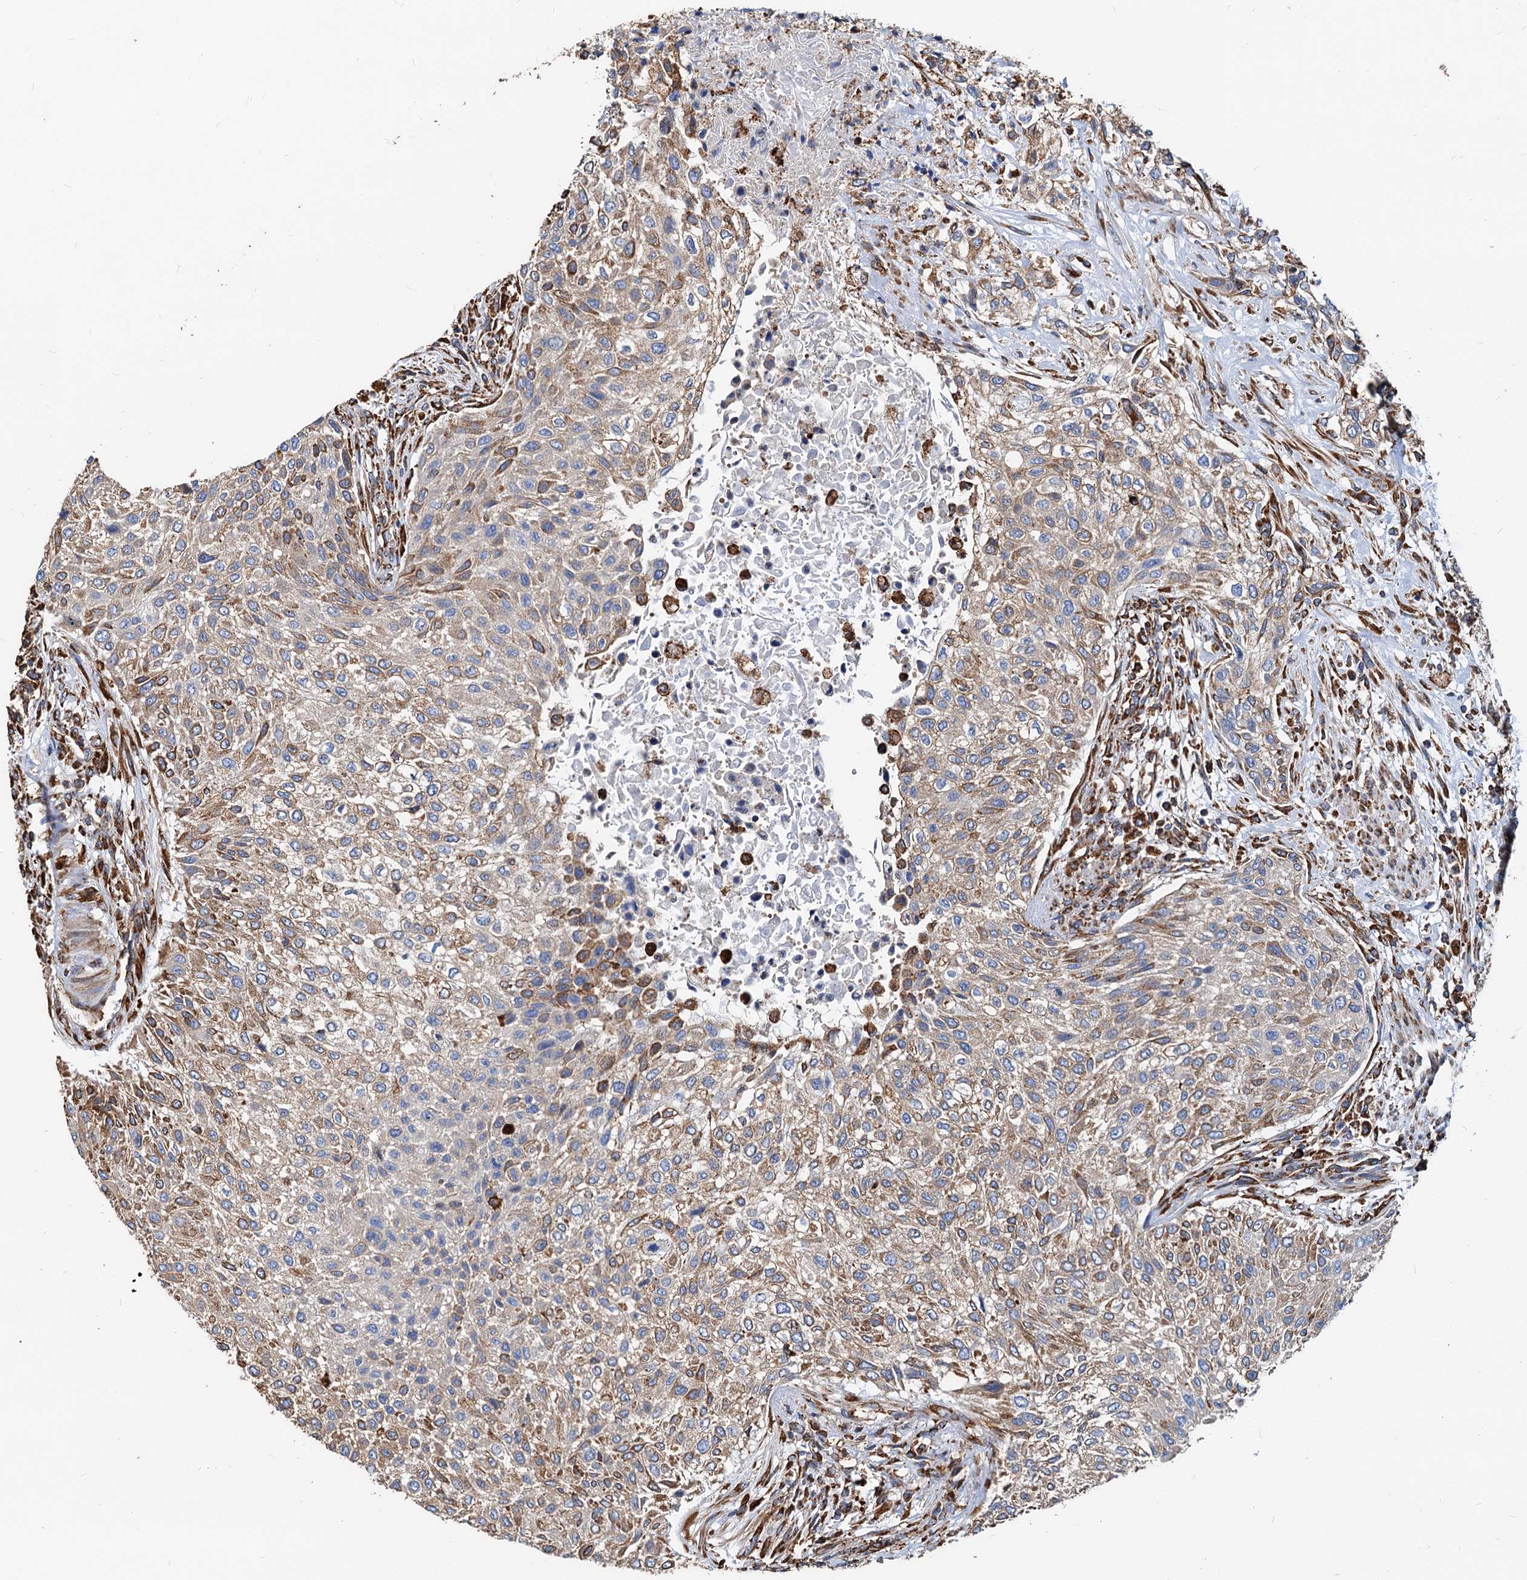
{"staining": {"intensity": "weak", "quantity": "25%-75%", "location": "cytoplasmic/membranous"}, "tissue": "urothelial cancer", "cell_type": "Tumor cells", "image_type": "cancer", "snomed": [{"axis": "morphology", "description": "Normal tissue, NOS"}, {"axis": "morphology", "description": "Urothelial carcinoma, NOS"}, {"axis": "topography", "description": "Urinary bladder"}, {"axis": "topography", "description": "Peripheral nerve tissue"}], "caption": "A brown stain labels weak cytoplasmic/membranous positivity of a protein in urothelial cancer tumor cells. The staining is performed using DAB (3,3'-diaminobenzidine) brown chromogen to label protein expression. The nuclei are counter-stained blue using hematoxylin.", "gene": "HSPA5", "patient": {"sex": "male", "age": 35}}